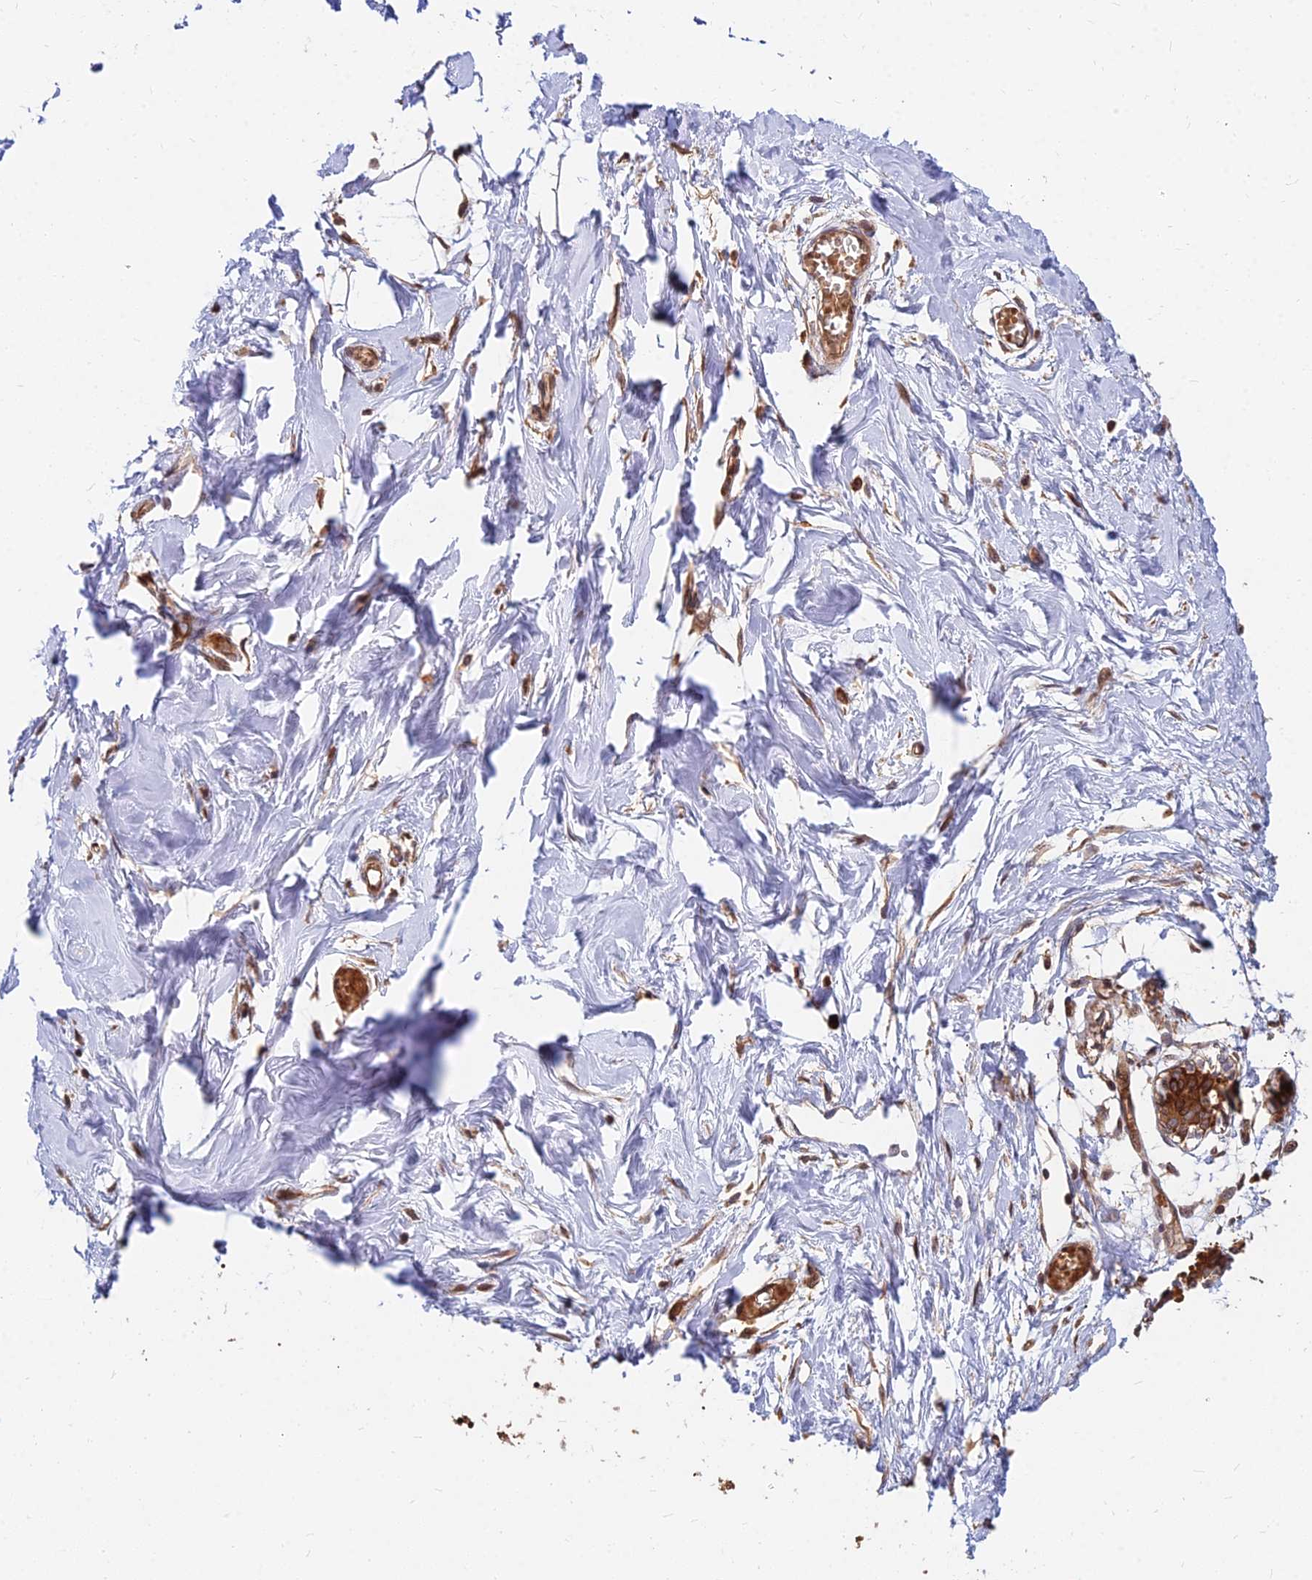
{"staining": {"intensity": "weak", "quantity": ">75%", "location": "cytoplasmic/membranous"}, "tissue": "breast", "cell_type": "Adipocytes", "image_type": "normal", "snomed": [{"axis": "morphology", "description": "Normal tissue, NOS"}, {"axis": "topography", "description": "Breast"}], "caption": "Immunohistochemical staining of unremarkable breast demonstrates low levels of weak cytoplasmic/membranous staining in approximately >75% of adipocytes.", "gene": "CCT6A", "patient": {"sex": "female", "age": 27}}